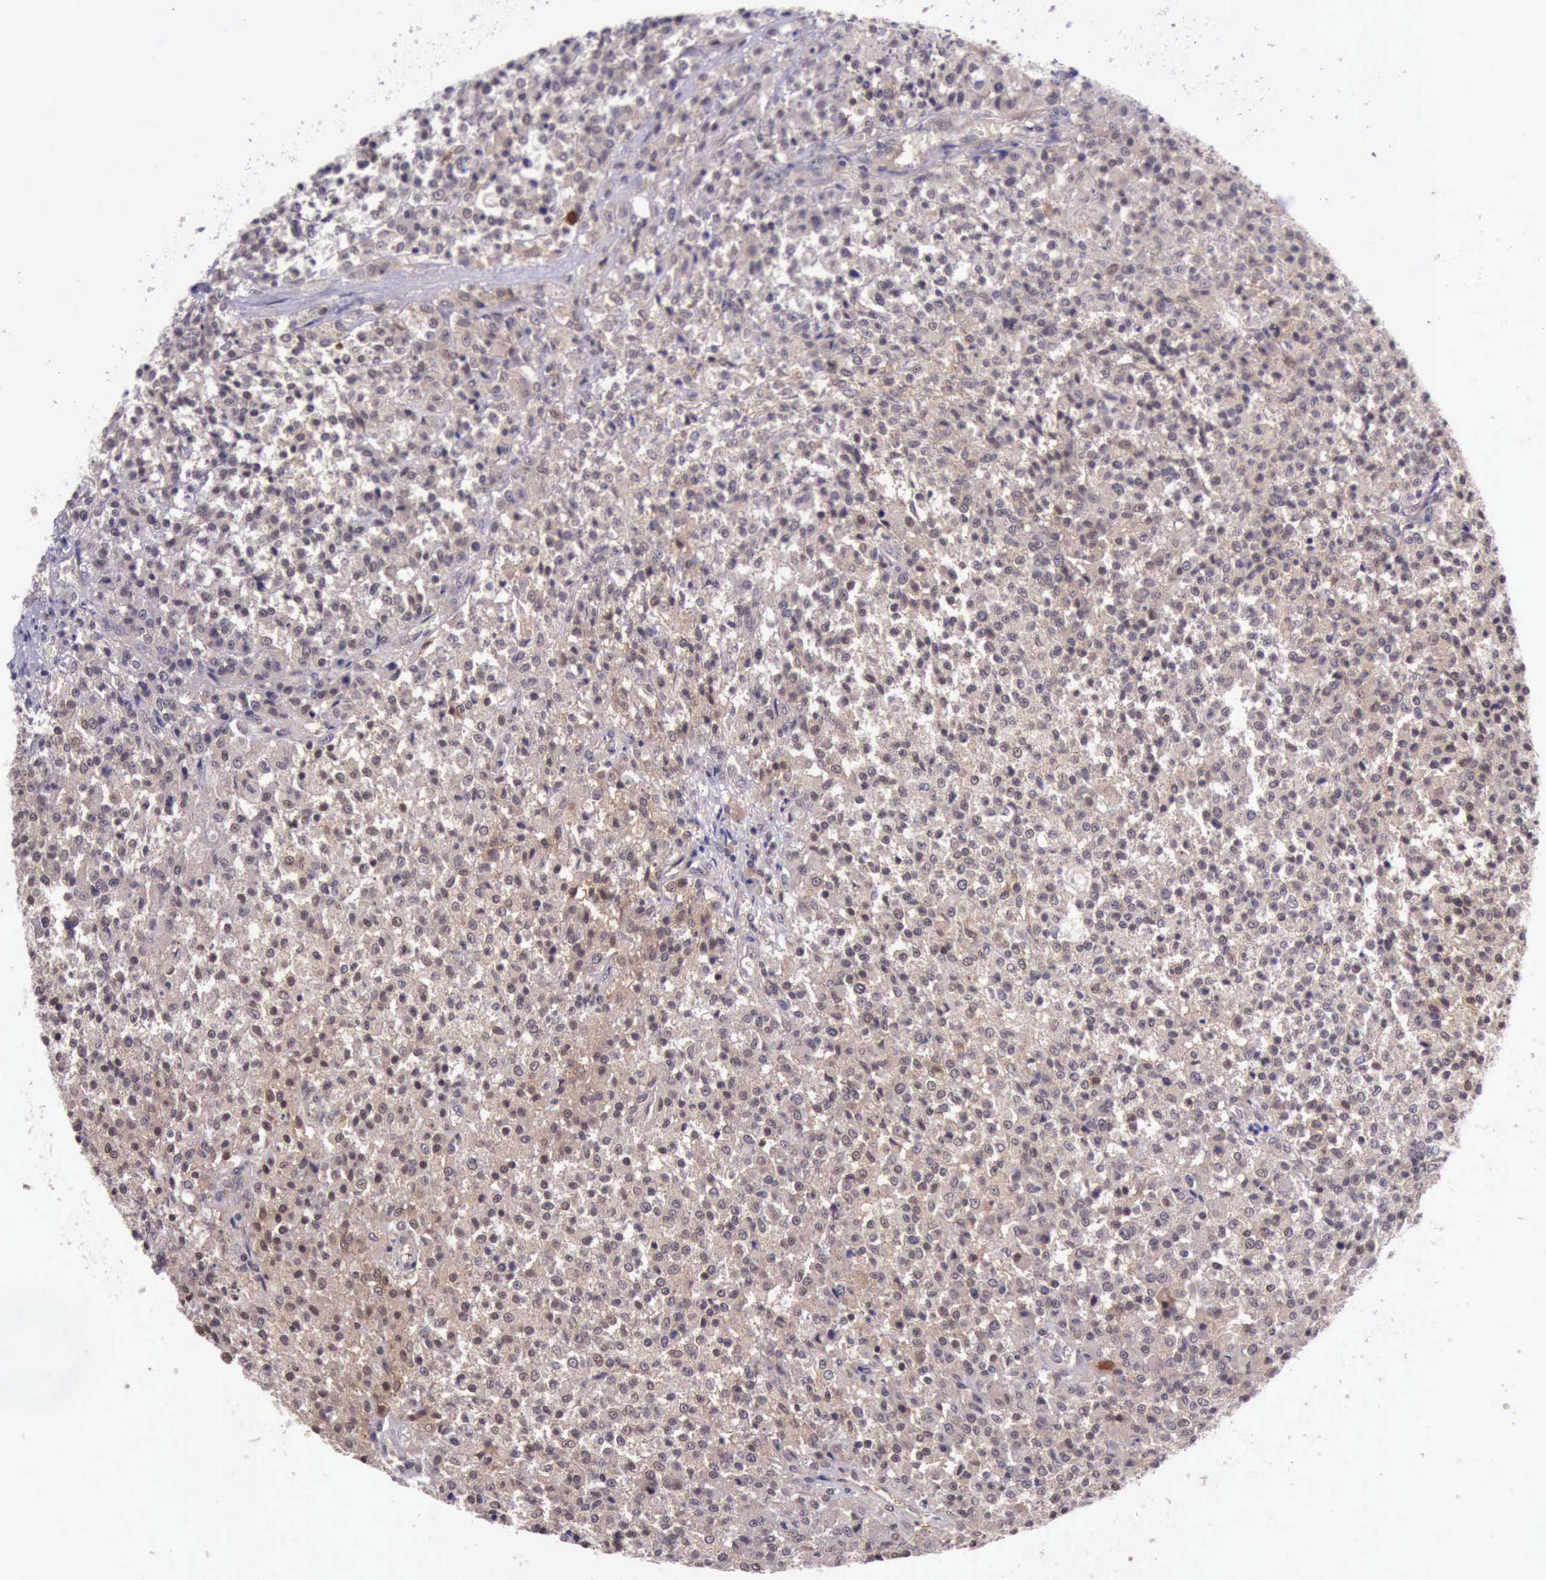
{"staining": {"intensity": "negative", "quantity": "none", "location": "none"}, "tissue": "testis cancer", "cell_type": "Tumor cells", "image_type": "cancer", "snomed": [{"axis": "morphology", "description": "Seminoma, NOS"}, {"axis": "topography", "description": "Testis"}], "caption": "Protein analysis of testis cancer demonstrates no significant expression in tumor cells. (Stains: DAB (3,3'-diaminobenzidine) immunohistochemistry with hematoxylin counter stain, Microscopy: brightfield microscopy at high magnification).", "gene": "PRICKLE3", "patient": {"sex": "male", "age": 59}}